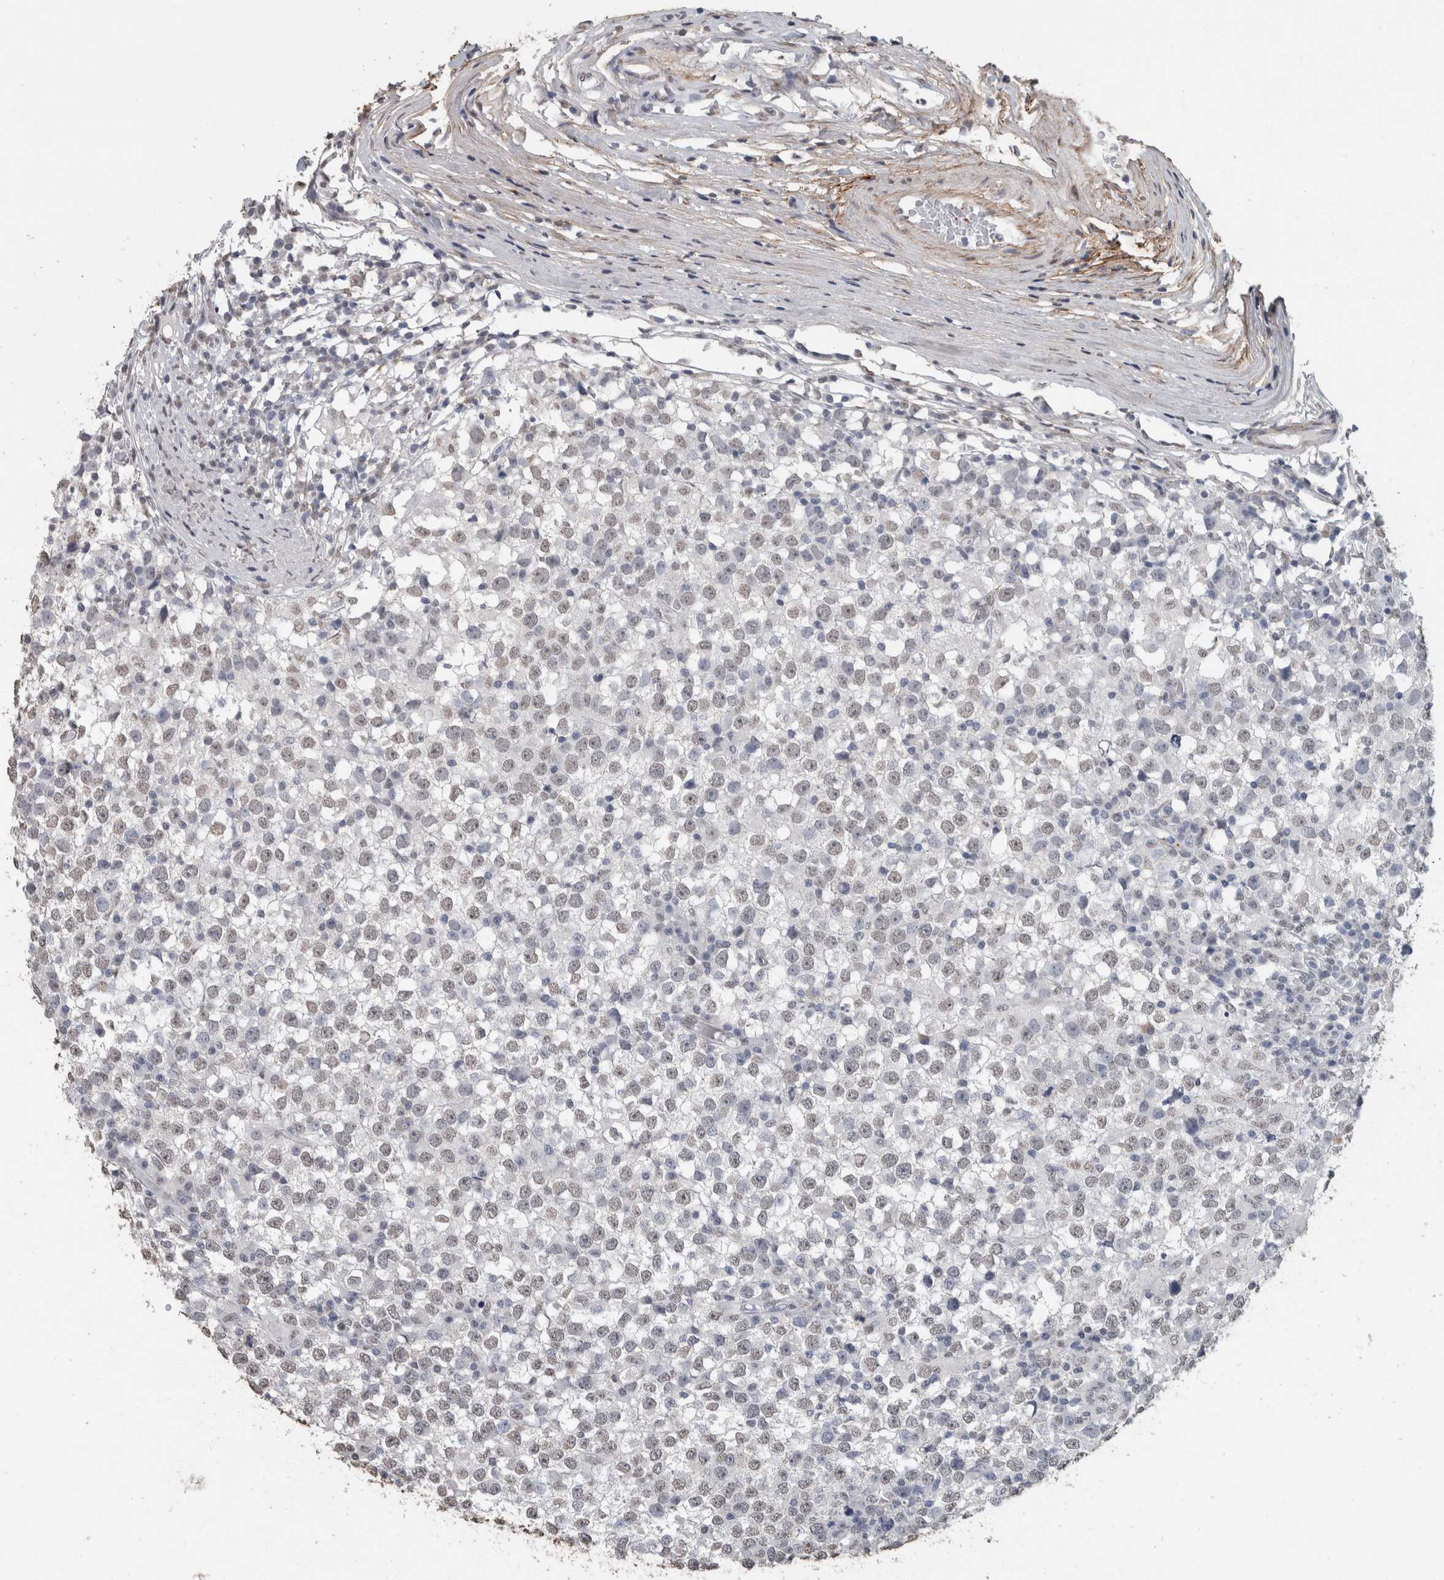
{"staining": {"intensity": "negative", "quantity": "none", "location": "none"}, "tissue": "testis cancer", "cell_type": "Tumor cells", "image_type": "cancer", "snomed": [{"axis": "morphology", "description": "Seminoma, NOS"}, {"axis": "topography", "description": "Testis"}], "caption": "The micrograph demonstrates no significant staining in tumor cells of testis cancer. (Stains: DAB (3,3'-diaminobenzidine) immunohistochemistry (IHC) with hematoxylin counter stain, Microscopy: brightfield microscopy at high magnification).", "gene": "LTBP1", "patient": {"sex": "male", "age": 65}}